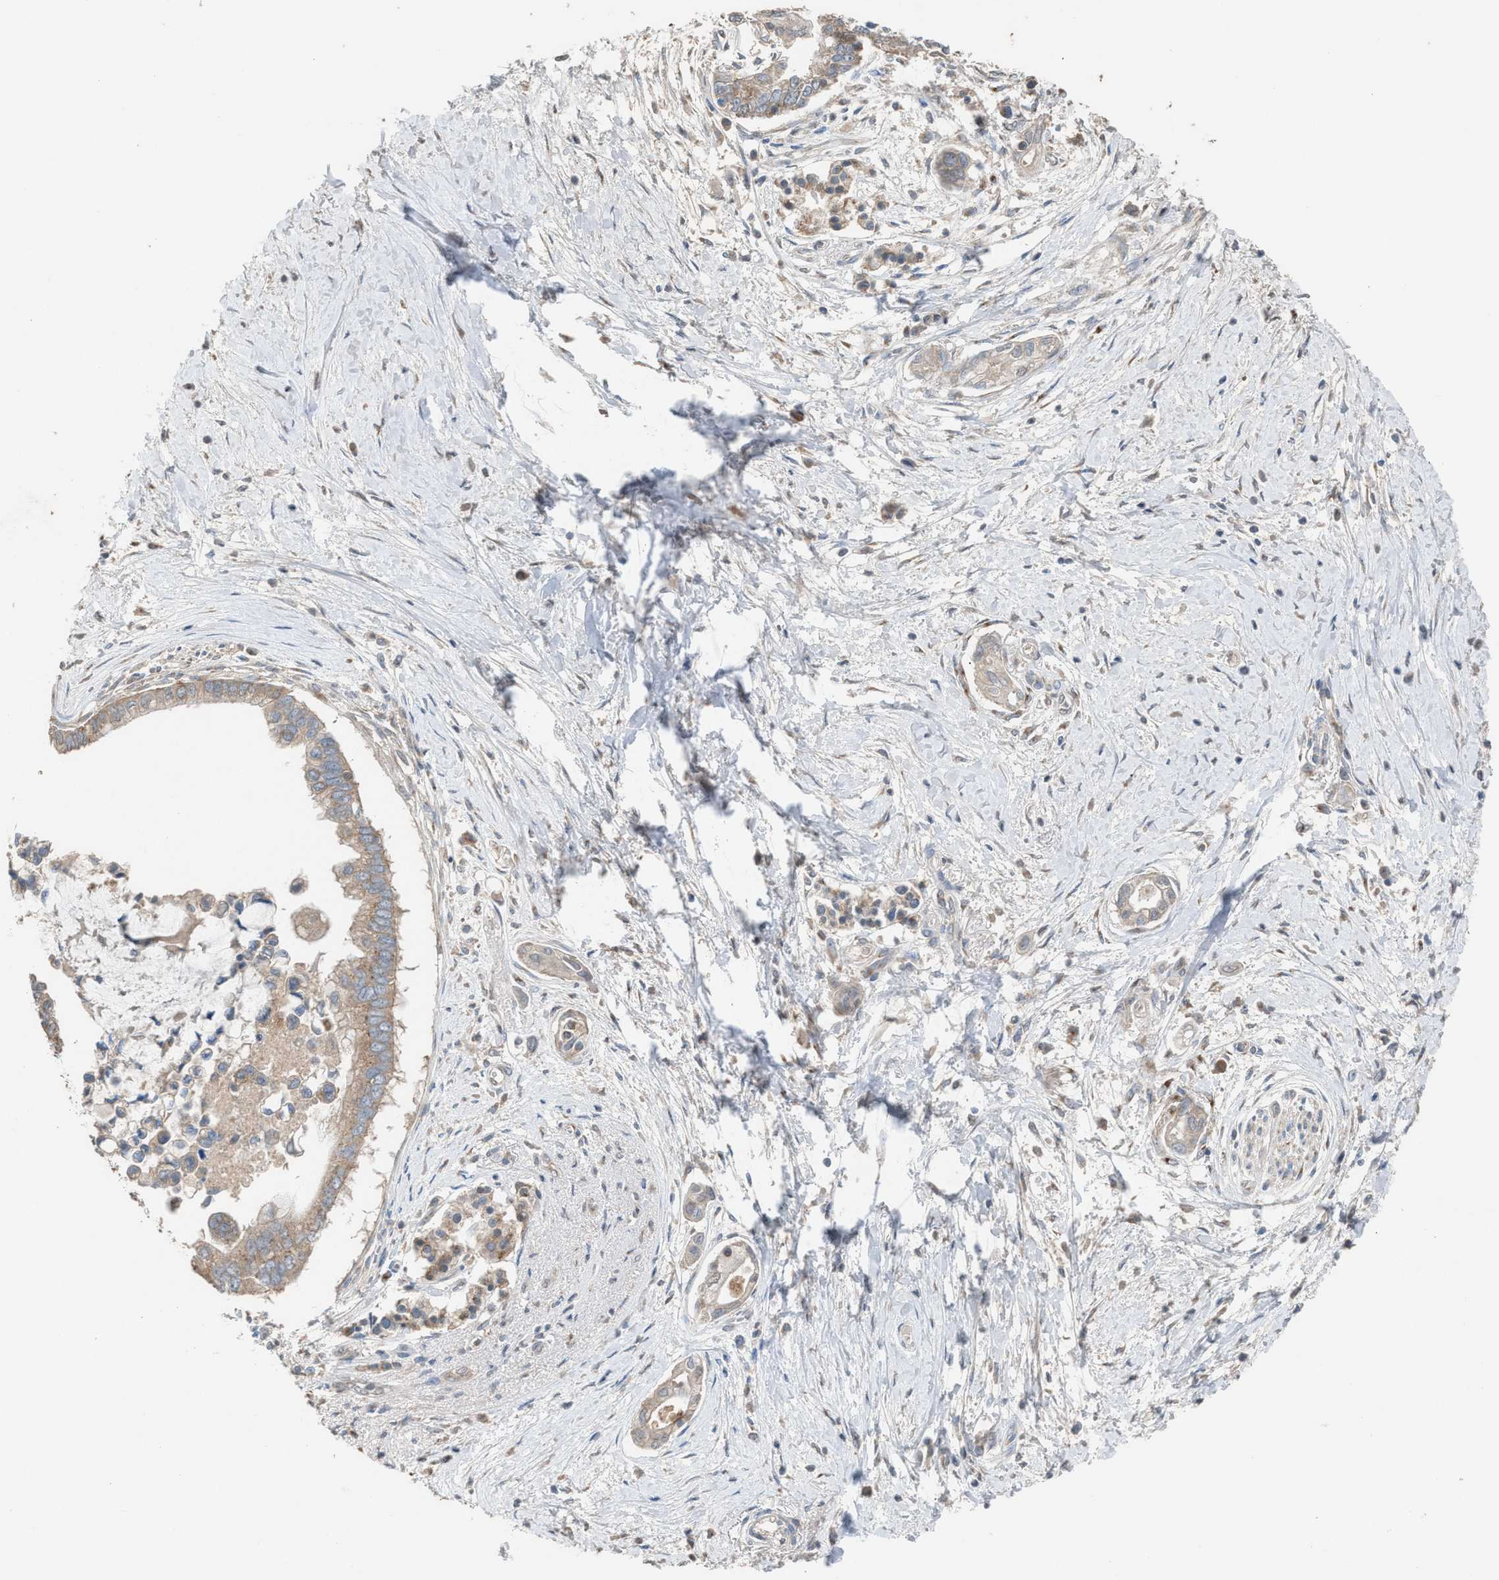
{"staining": {"intensity": "weak", "quantity": ">75%", "location": "cytoplasmic/membranous"}, "tissue": "pancreatic cancer", "cell_type": "Tumor cells", "image_type": "cancer", "snomed": [{"axis": "morphology", "description": "Adenocarcinoma, NOS"}, {"axis": "topography", "description": "Pancreas"}], "caption": "Immunohistochemistry (IHC) (DAB (3,3'-diaminobenzidine)) staining of pancreatic cancer (adenocarcinoma) displays weak cytoplasmic/membranous protein staining in about >75% of tumor cells.", "gene": "TPK1", "patient": {"sex": "male", "age": 59}}